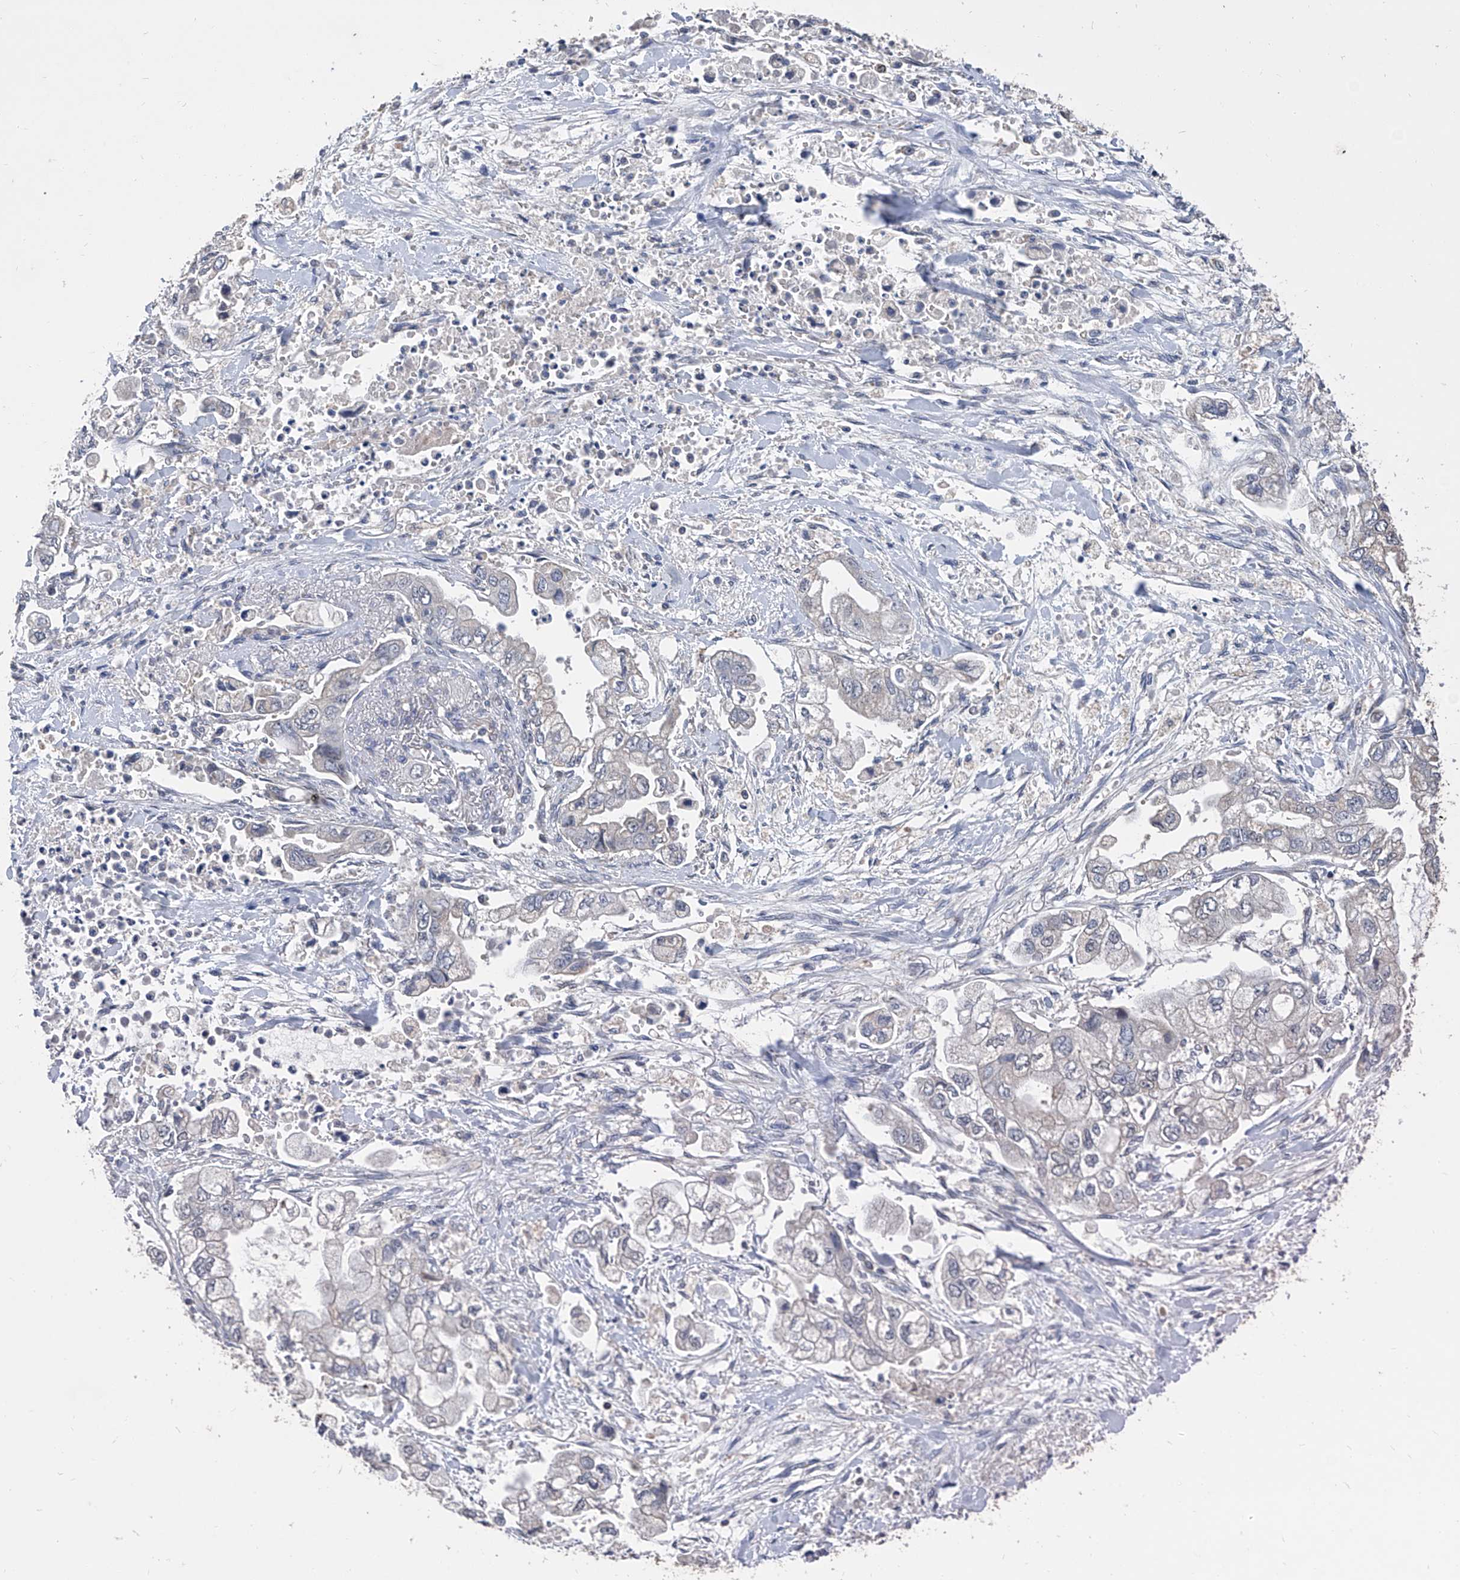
{"staining": {"intensity": "negative", "quantity": "none", "location": "none"}, "tissue": "stomach cancer", "cell_type": "Tumor cells", "image_type": "cancer", "snomed": [{"axis": "morphology", "description": "Normal tissue, NOS"}, {"axis": "morphology", "description": "Adenocarcinoma, NOS"}, {"axis": "topography", "description": "Stomach"}], "caption": "A high-resolution photomicrograph shows immunohistochemistry (IHC) staining of stomach cancer, which demonstrates no significant staining in tumor cells.", "gene": "GPT", "patient": {"sex": "male", "age": 62}}